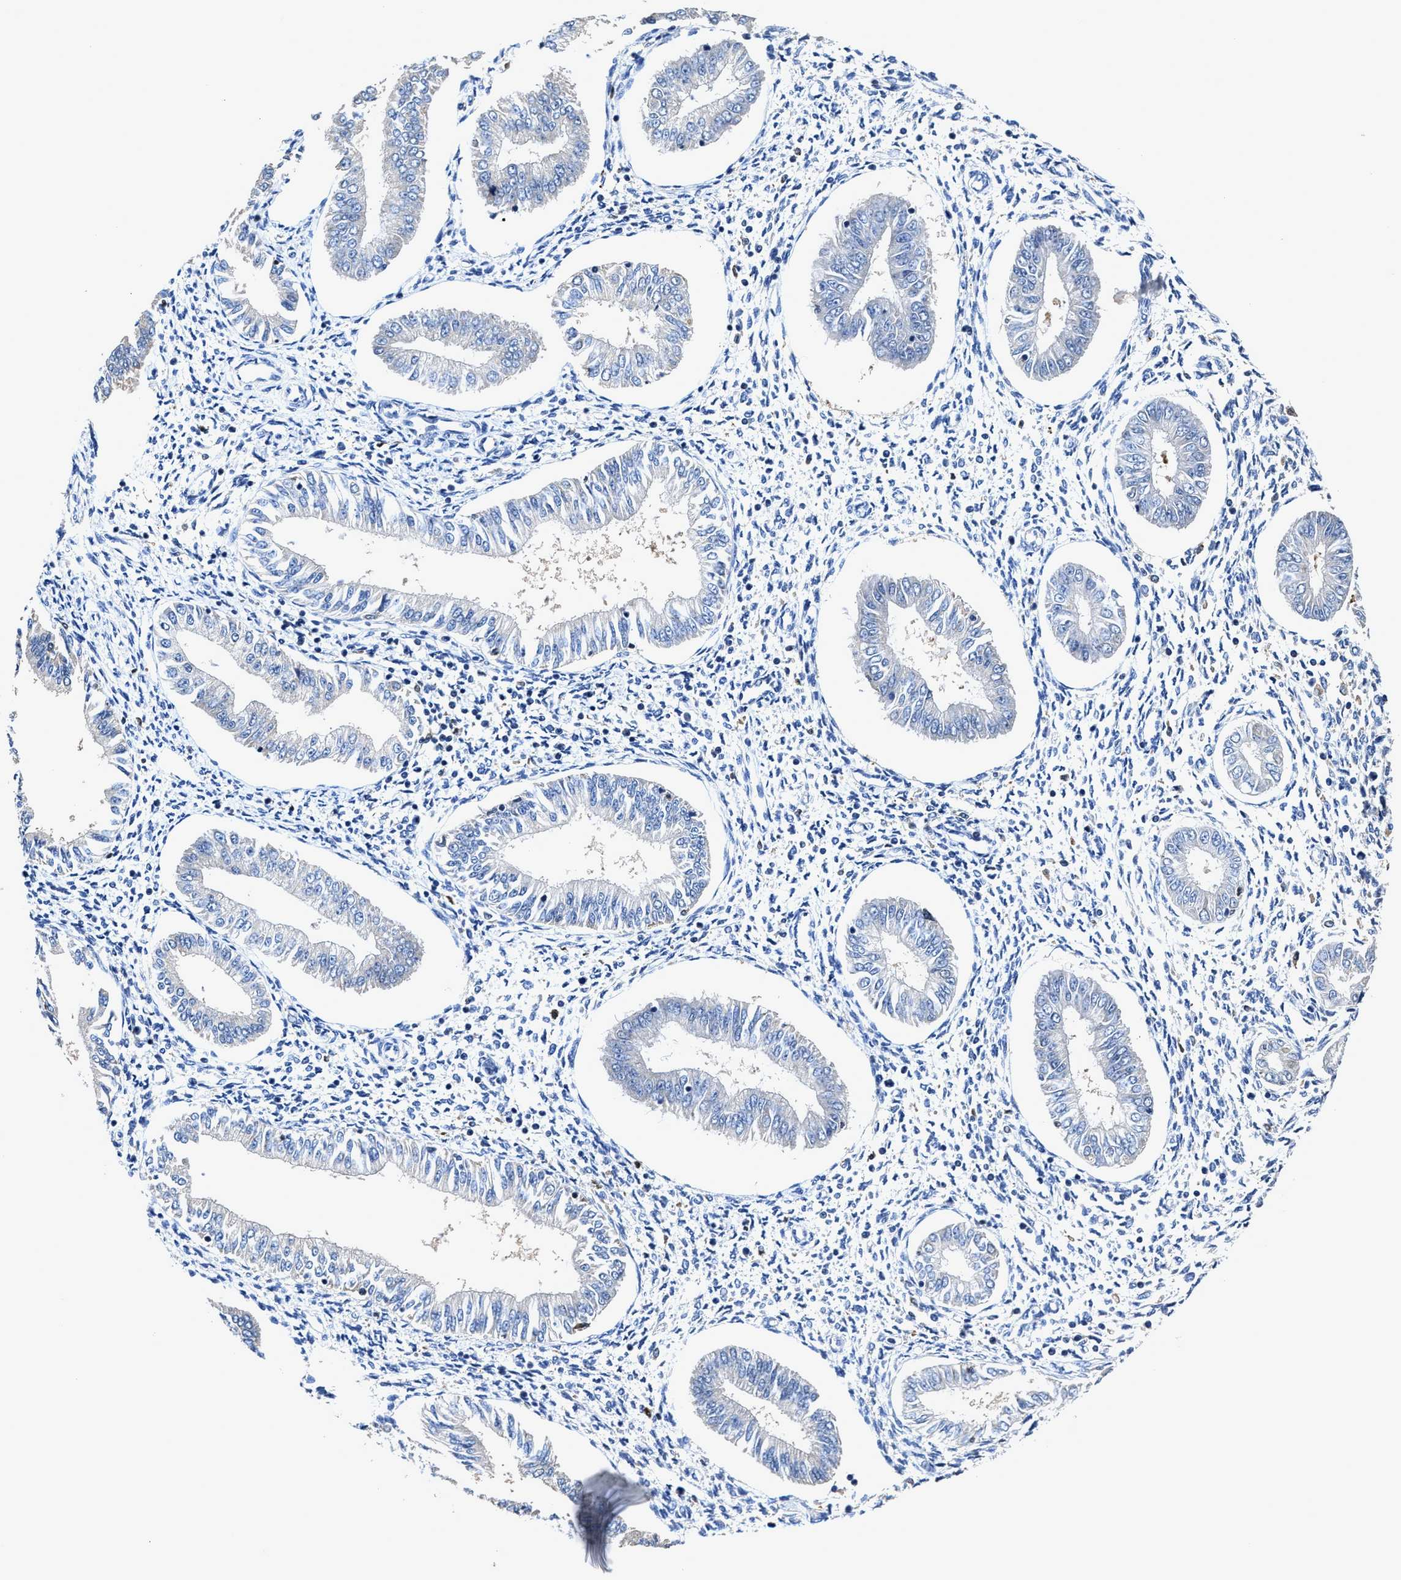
{"staining": {"intensity": "negative", "quantity": "none", "location": "none"}, "tissue": "endometrium", "cell_type": "Cells in endometrial stroma", "image_type": "normal", "snomed": [{"axis": "morphology", "description": "Normal tissue, NOS"}, {"axis": "topography", "description": "Endometrium"}], "caption": "A high-resolution micrograph shows immunohistochemistry (IHC) staining of benign endometrium, which reveals no significant positivity in cells in endometrial stroma.", "gene": "RGS10", "patient": {"sex": "female", "age": 50}}